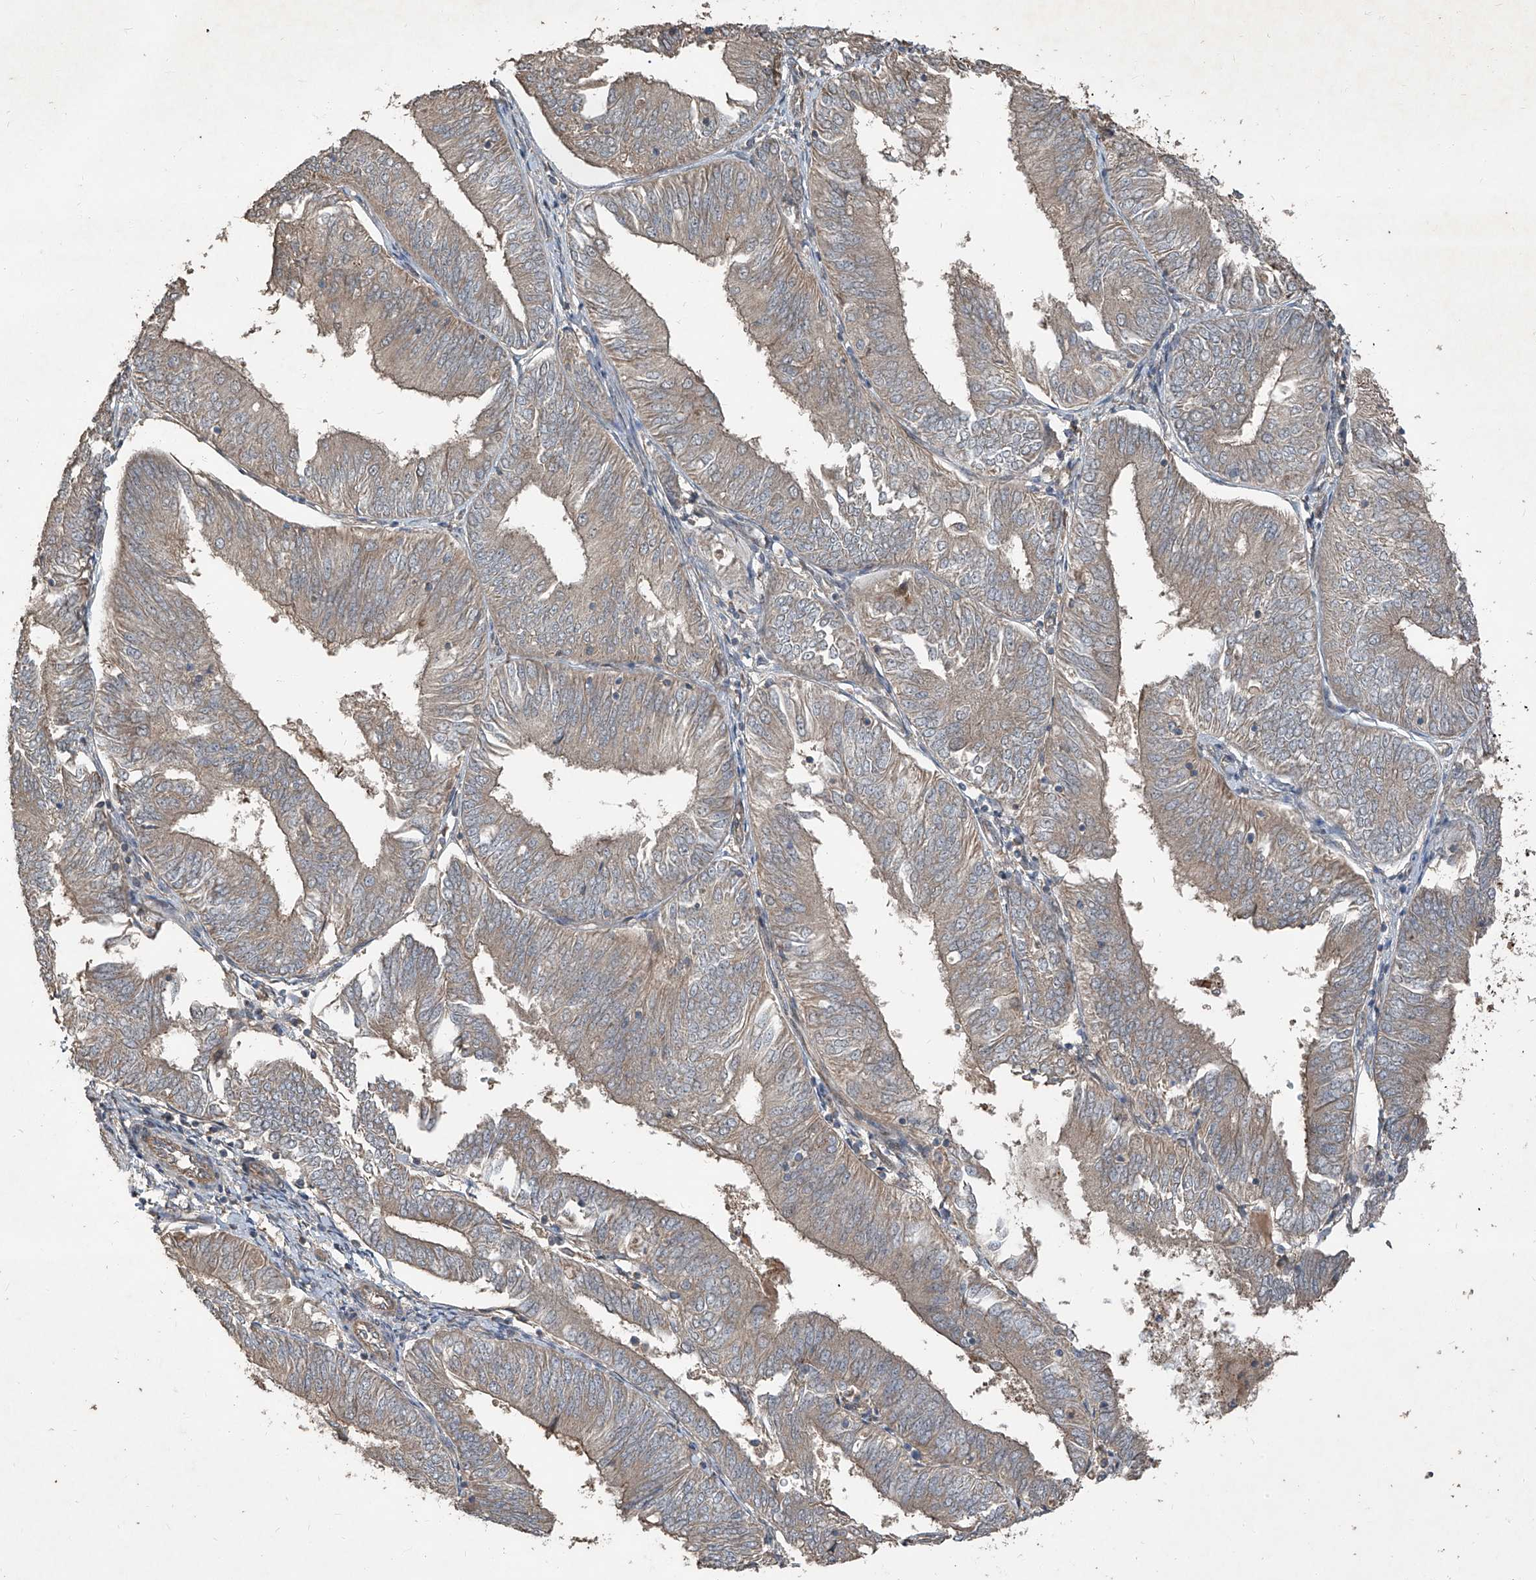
{"staining": {"intensity": "moderate", "quantity": "25%-75%", "location": "cytoplasmic/membranous"}, "tissue": "endometrial cancer", "cell_type": "Tumor cells", "image_type": "cancer", "snomed": [{"axis": "morphology", "description": "Adenocarcinoma, NOS"}, {"axis": "topography", "description": "Endometrium"}], "caption": "About 25%-75% of tumor cells in human endometrial adenocarcinoma reveal moderate cytoplasmic/membranous protein staining as visualized by brown immunohistochemical staining.", "gene": "CCN1", "patient": {"sex": "female", "age": 58}}